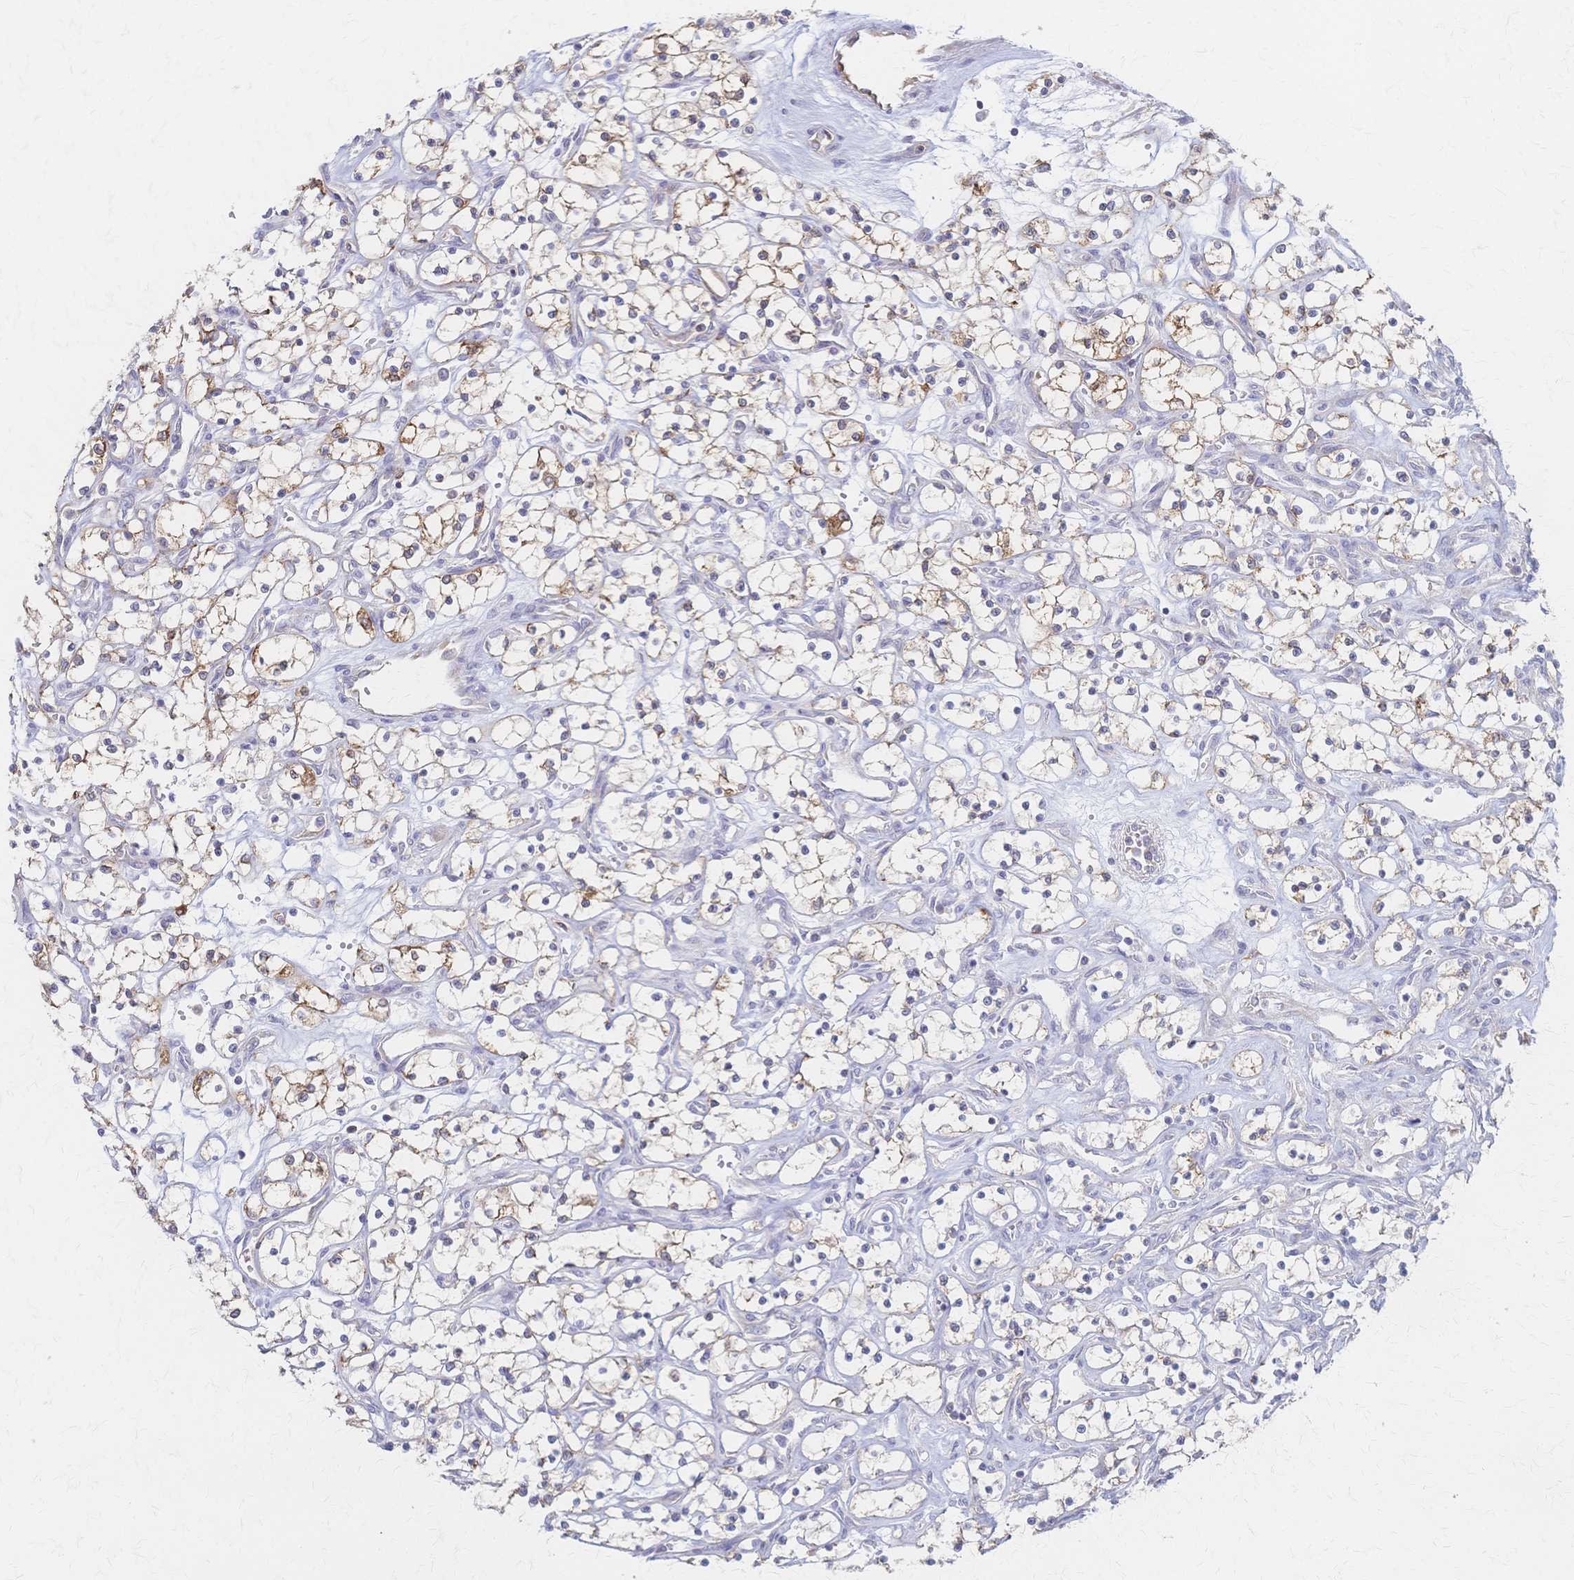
{"staining": {"intensity": "moderate", "quantity": "<25%", "location": "cytoplasmic/membranous"}, "tissue": "renal cancer", "cell_type": "Tumor cells", "image_type": "cancer", "snomed": [{"axis": "morphology", "description": "Adenocarcinoma, NOS"}, {"axis": "topography", "description": "Kidney"}], "caption": "Moderate cytoplasmic/membranous expression for a protein is identified in approximately <25% of tumor cells of renal cancer using immunohistochemistry (IHC).", "gene": "CYB5A", "patient": {"sex": "female", "age": 69}}